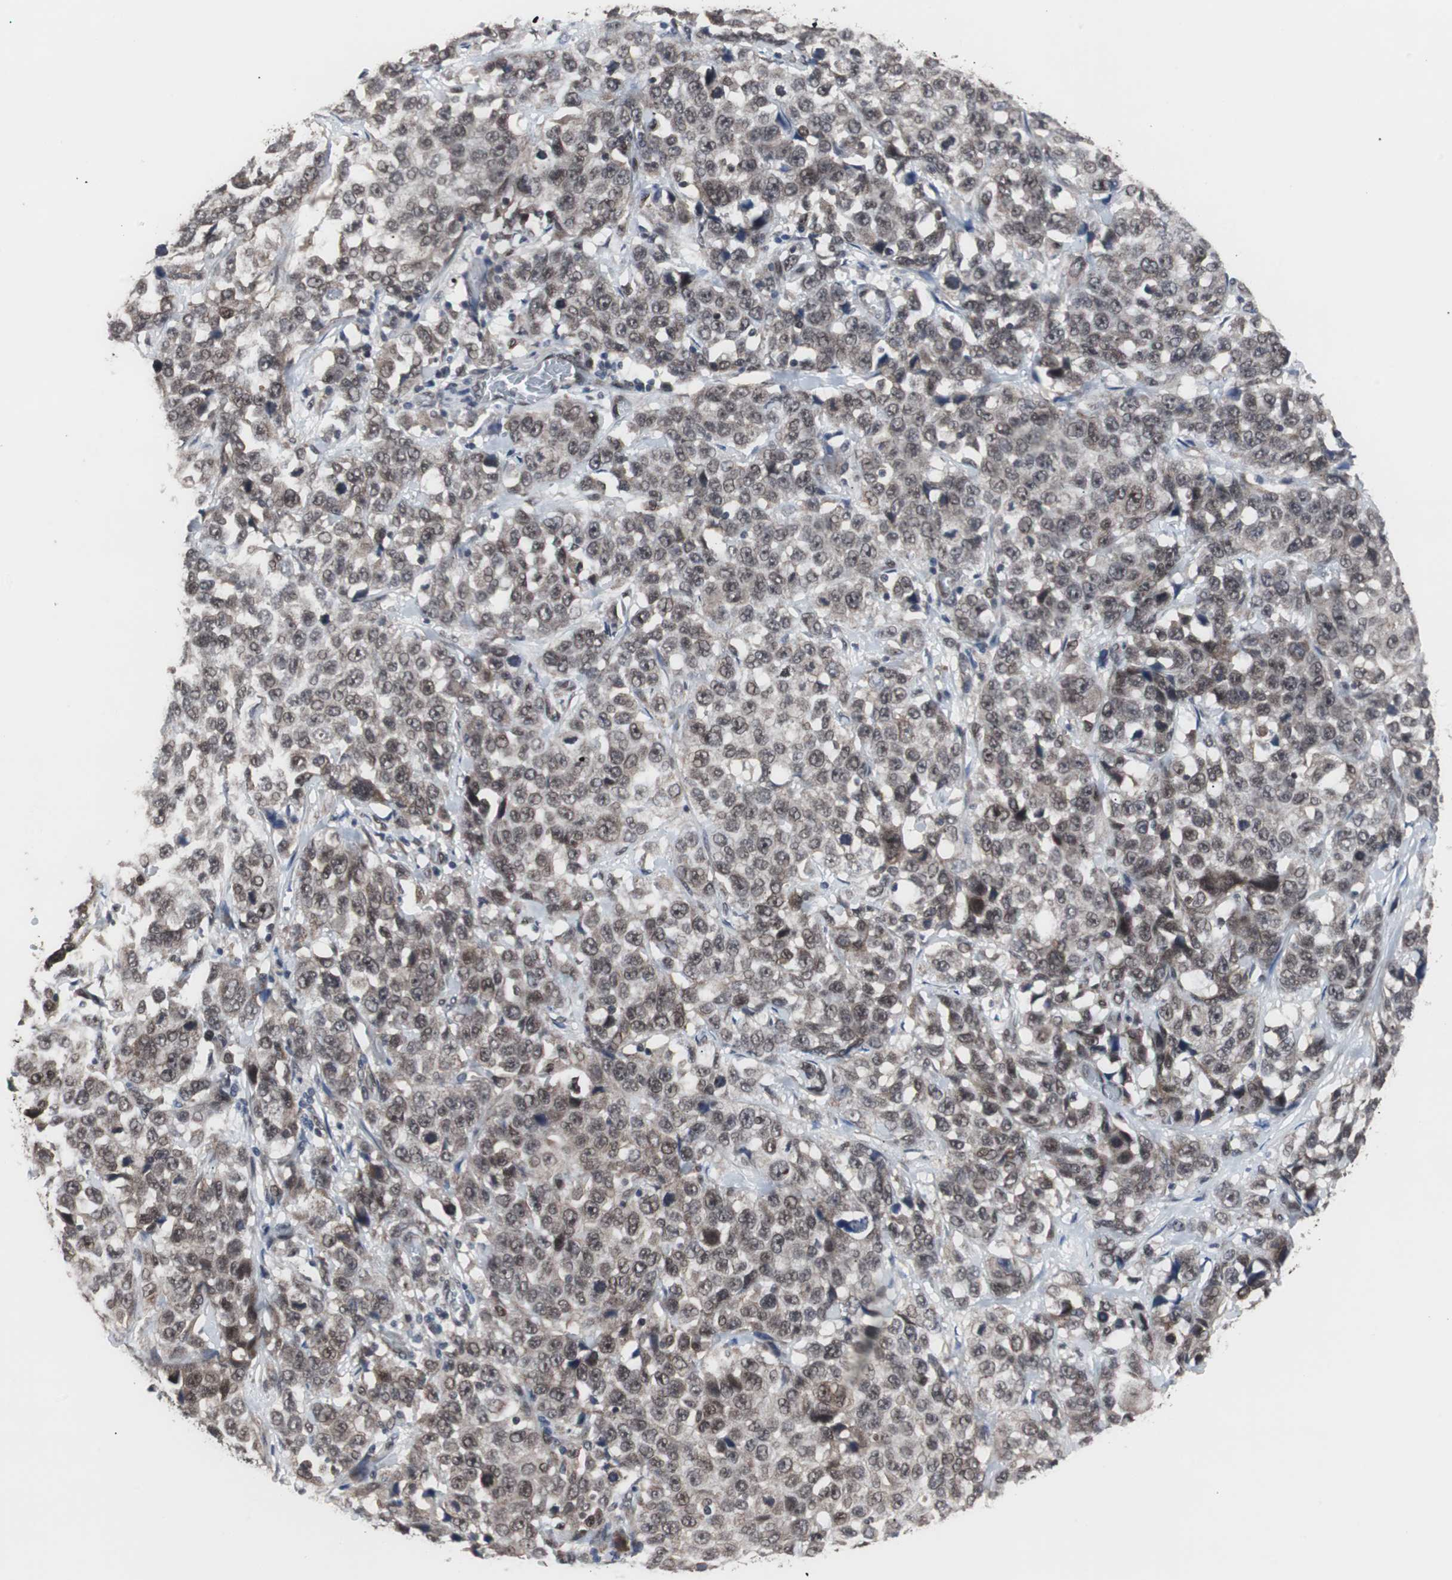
{"staining": {"intensity": "weak", "quantity": ">75%", "location": "cytoplasmic/membranous,nuclear"}, "tissue": "stomach cancer", "cell_type": "Tumor cells", "image_type": "cancer", "snomed": [{"axis": "morphology", "description": "Normal tissue, NOS"}, {"axis": "morphology", "description": "Adenocarcinoma, NOS"}, {"axis": "topography", "description": "Stomach"}], "caption": "Tumor cells reveal low levels of weak cytoplasmic/membranous and nuclear expression in about >75% of cells in stomach cancer. The staining is performed using DAB brown chromogen to label protein expression. The nuclei are counter-stained blue using hematoxylin.", "gene": "GTF2F2", "patient": {"sex": "male", "age": 48}}